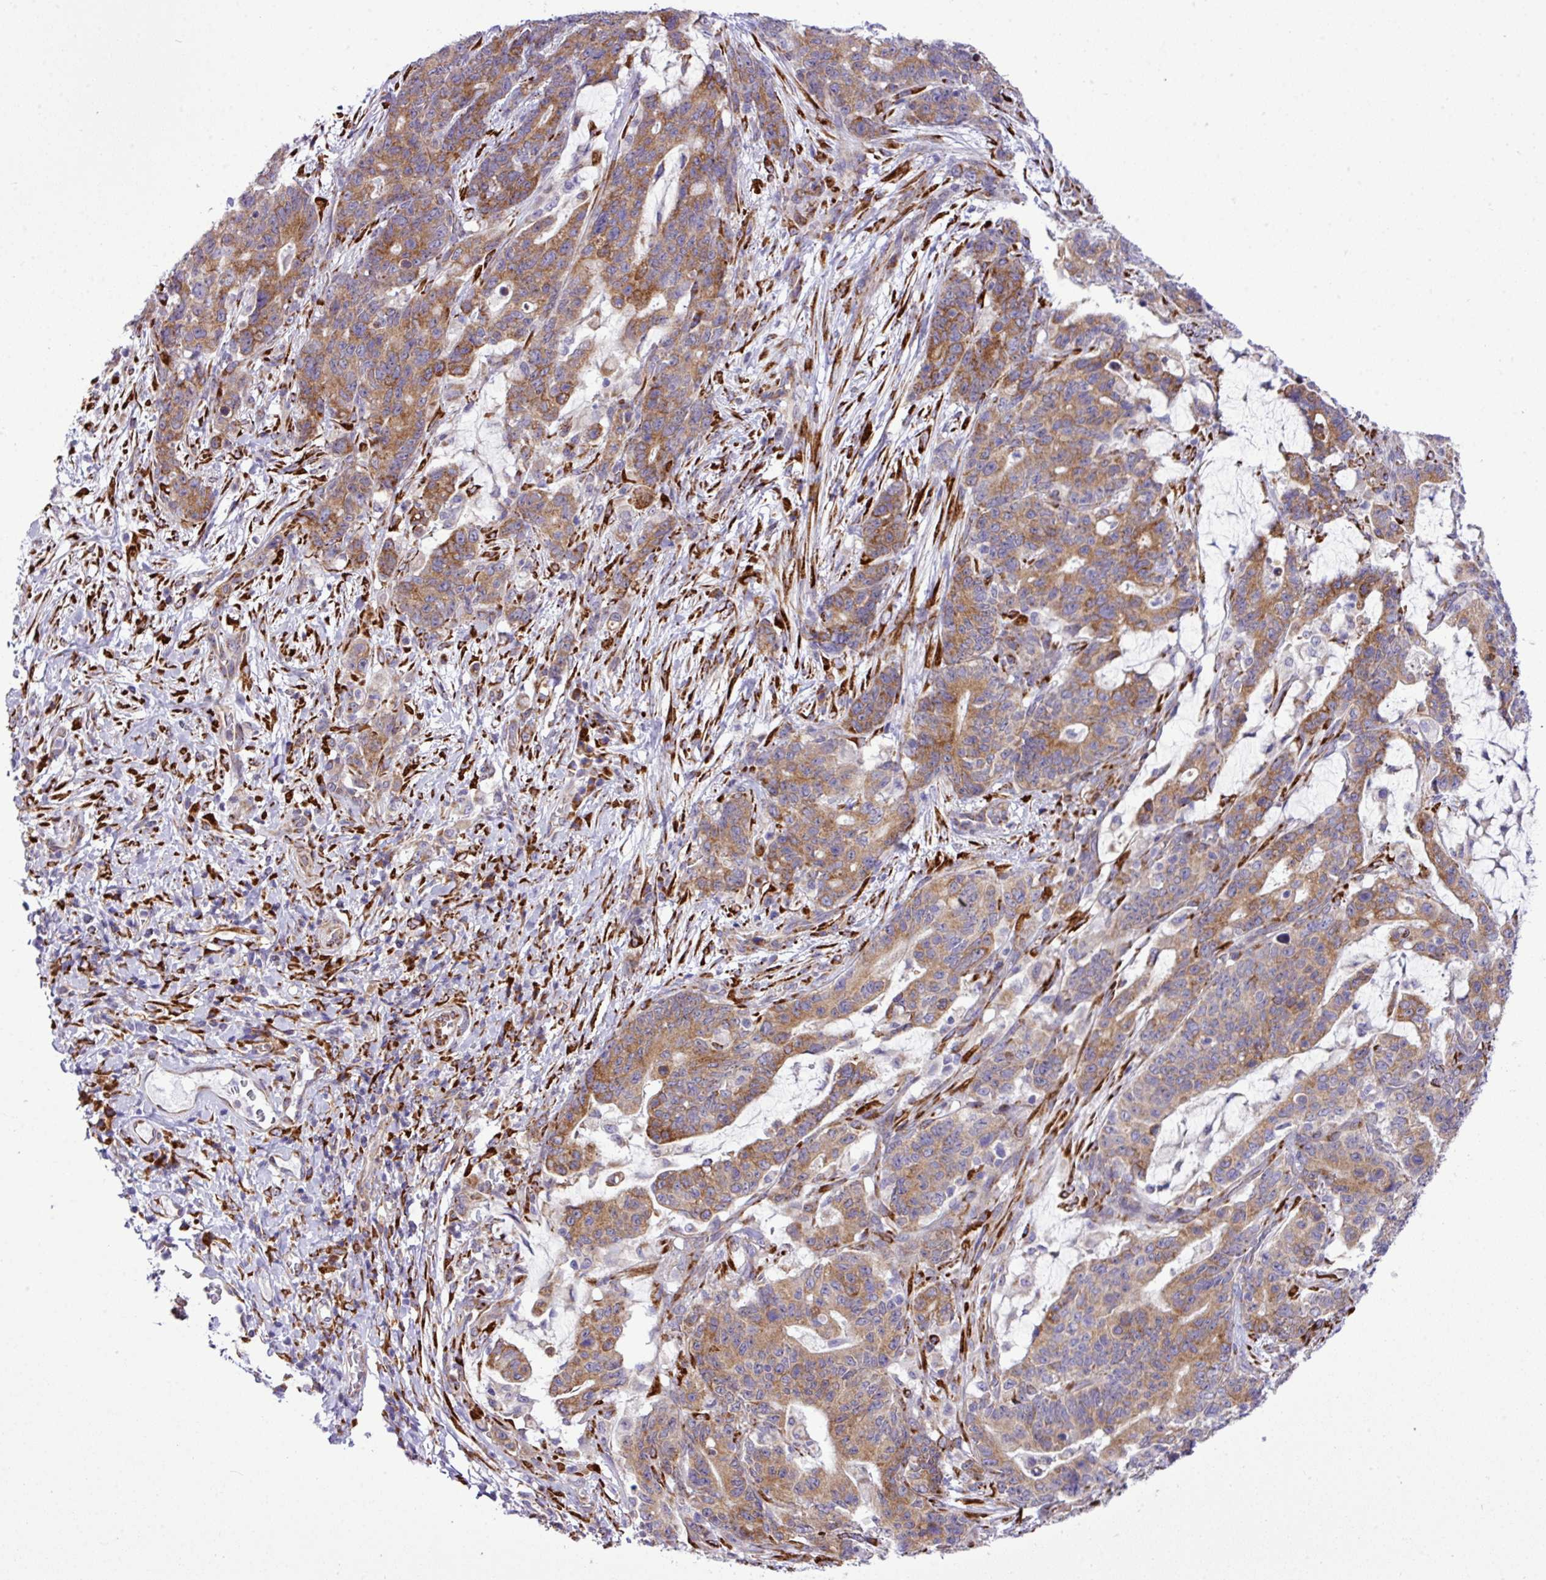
{"staining": {"intensity": "moderate", "quantity": ">75%", "location": "cytoplasmic/membranous"}, "tissue": "stomach cancer", "cell_type": "Tumor cells", "image_type": "cancer", "snomed": [{"axis": "morphology", "description": "Normal tissue, NOS"}, {"axis": "morphology", "description": "Adenocarcinoma, NOS"}, {"axis": "topography", "description": "Stomach"}], "caption": "The immunohistochemical stain labels moderate cytoplasmic/membranous staining in tumor cells of stomach cancer (adenocarcinoma) tissue.", "gene": "CFAP97", "patient": {"sex": "female", "age": 64}}